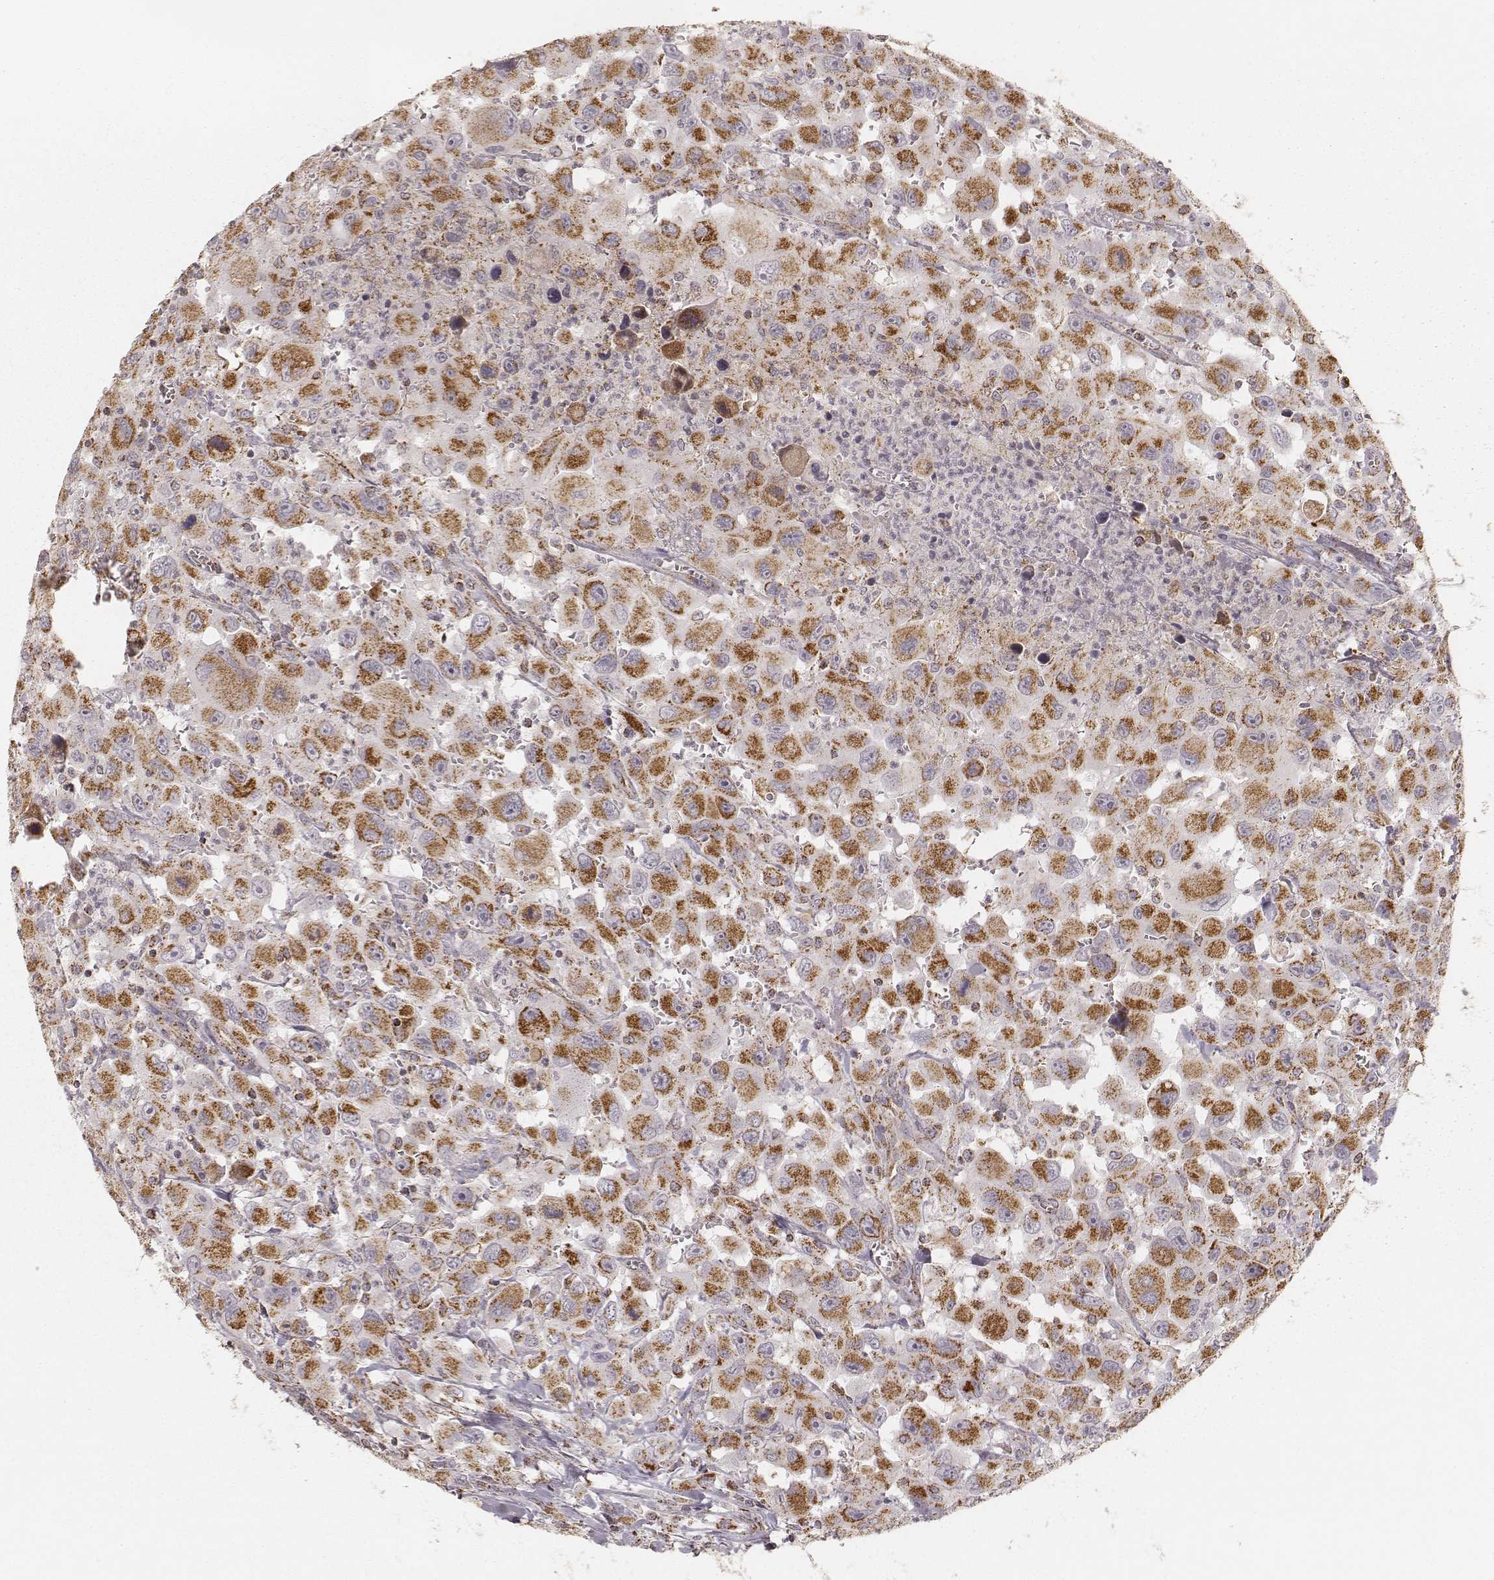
{"staining": {"intensity": "moderate", "quantity": ">75%", "location": "cytoplasmic/membranous"}, "tissue": "head and neck cancer", "cell_type": "Tumor cells", "image_type": "cancer", "snomed": [{"axis": "morphology", "description": "Squamous cell carcinoma, NOS"}, {"axis": "morphology", "description": "Squamous cell carcinoma, metastatic, NOS"}, {"axis": "topography", "description": "Oral tissue"}, {"axis": "topography", "description": "Head-Neck"}], "caption": "Metastatic squamous cell carcinoma (head and neck) stained with a protein marker reveals moderate staining in tumor cells.", "gene": "CS", "patient": {"sex": "female", "age": 85}}